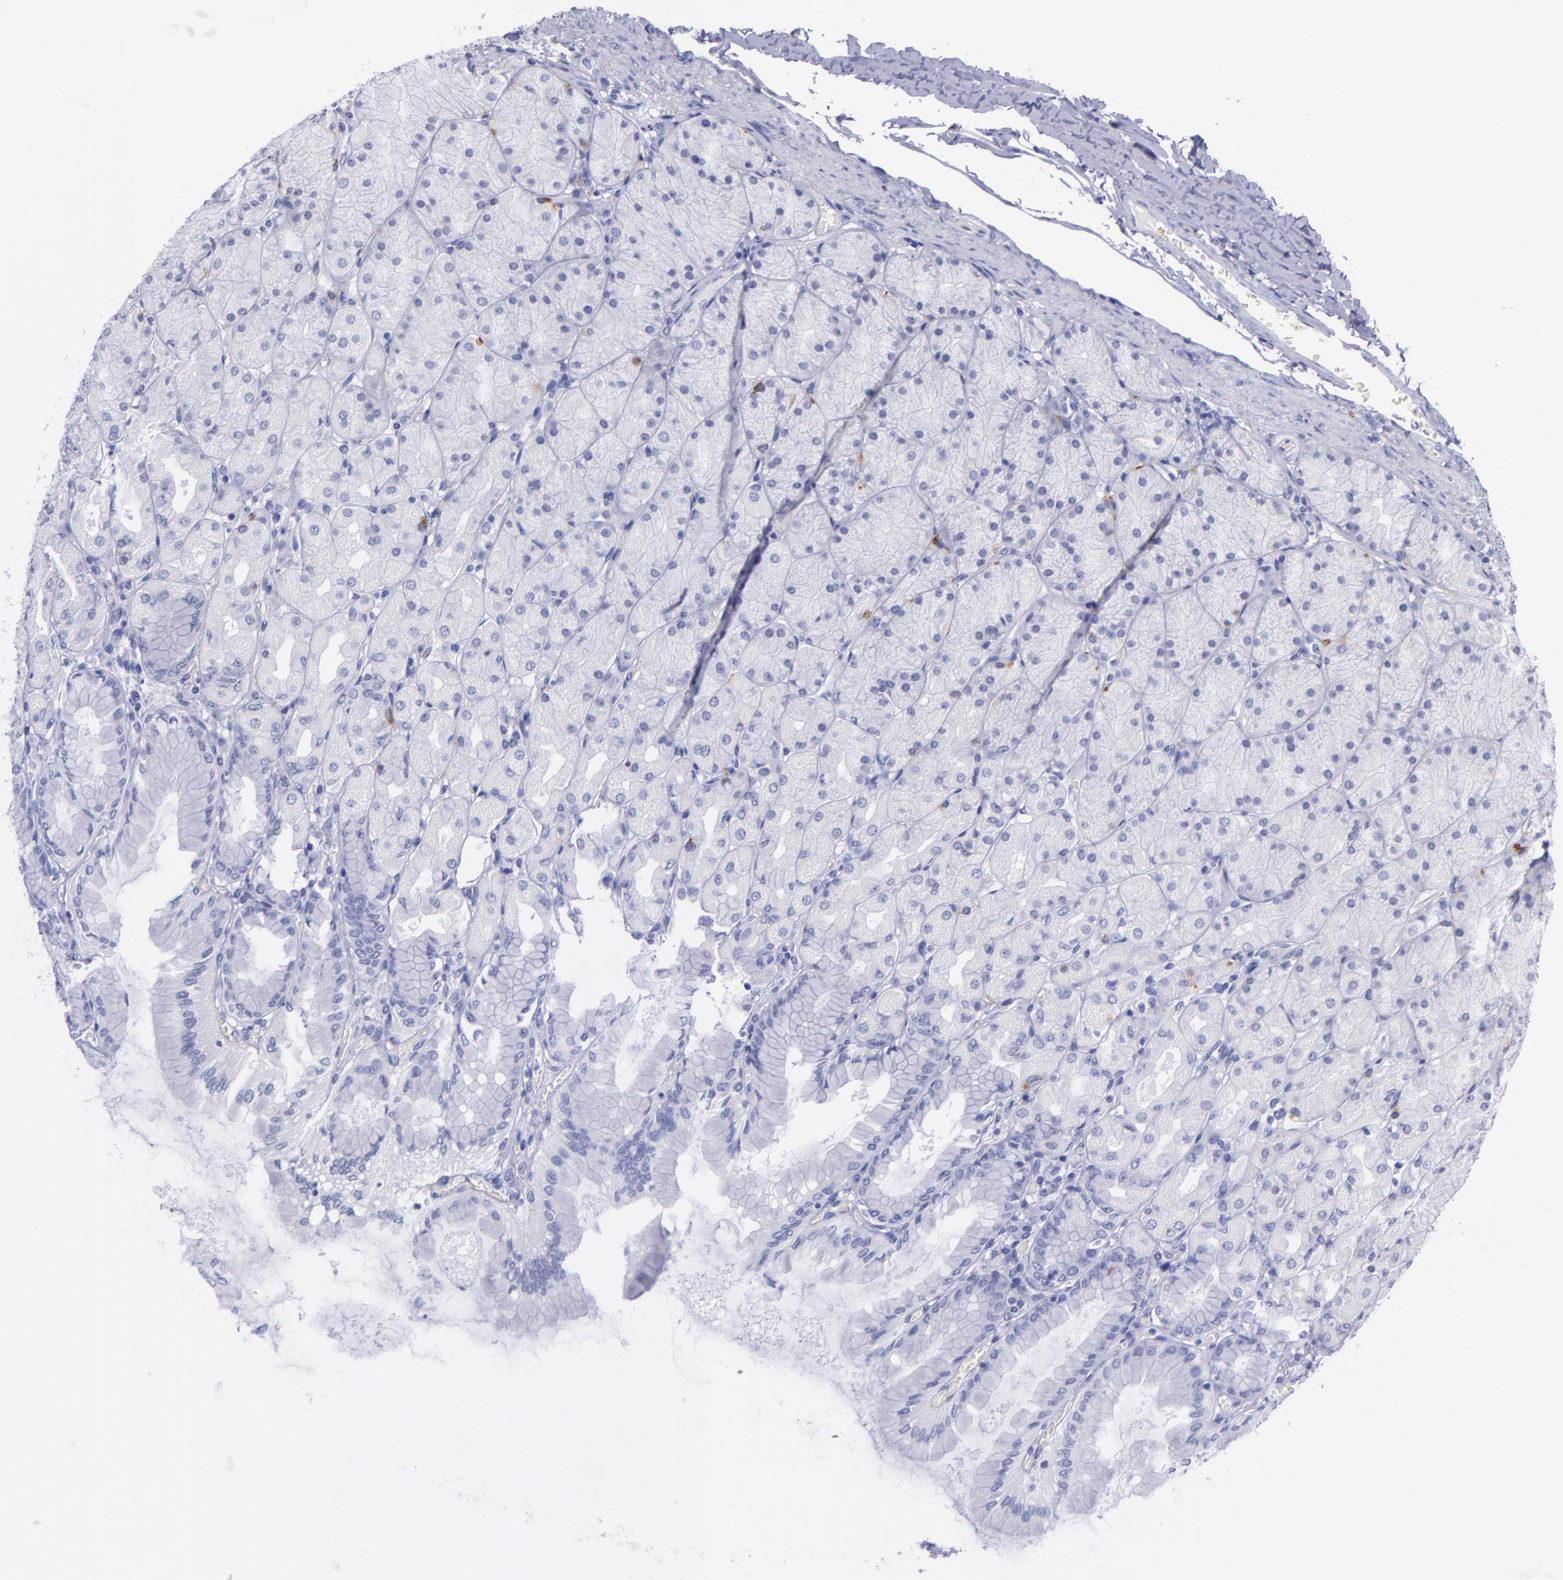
{"staining": {"intensity": "moderate", "quantity": "<25%", "location": "cytoplasmic/membranous"}, "tissue": "stomach", "cell_type": "Glandular cells", "image_type": "normal", "snomed": [{"axis": "morphology", "description": "Normal tissue, NOS"}, {"axis": "topography", "description": "Stomach, upper"}], "caption": "Stomach stained for a protein shows moderate cytoplasmic/membranous positivity in glandular cells. The staining is performed using DAB brown chromogen to label protein expression. The nuclei are counter-stained blue using hematoxylin.", "gene": "SV2A", "patient": {"sex": "female", "age": 56}}